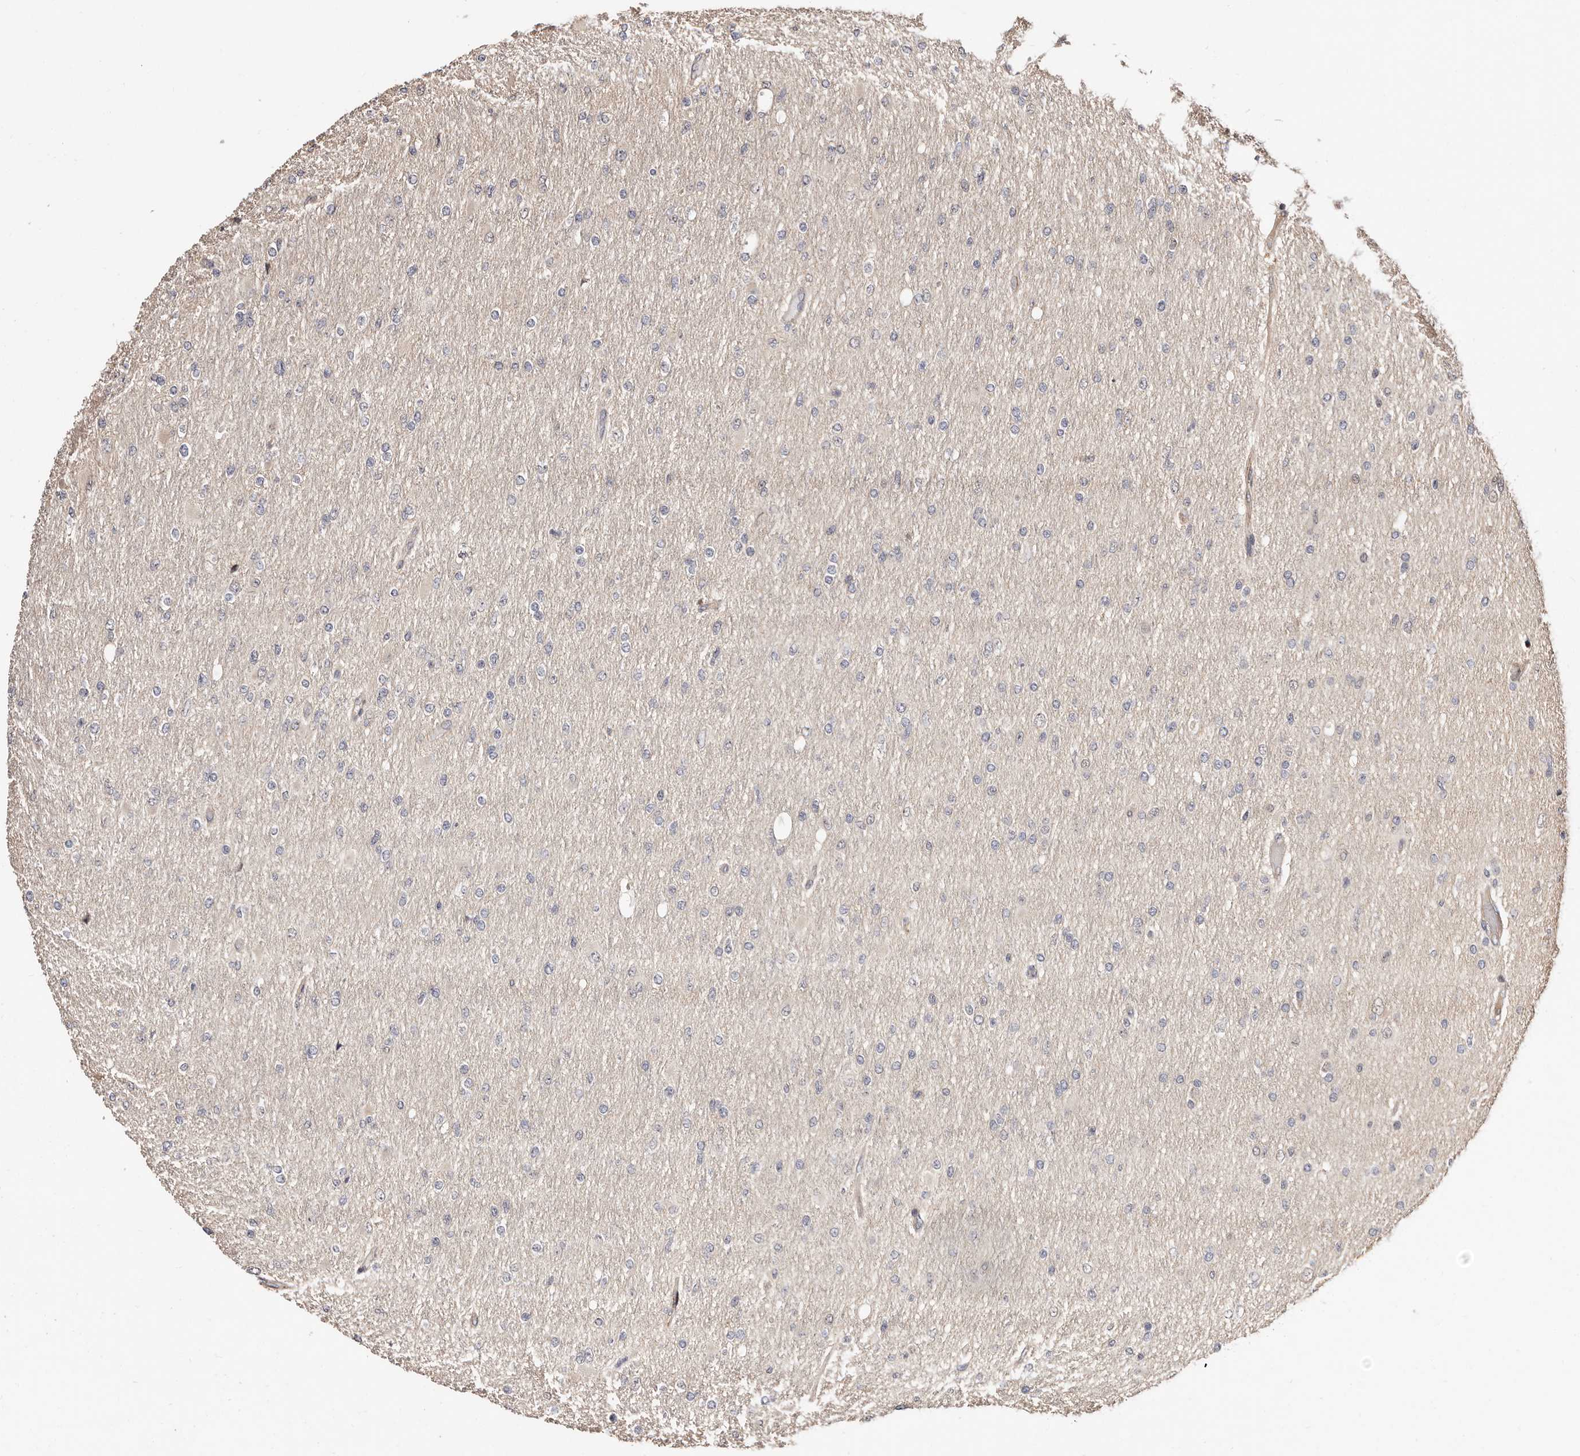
{"staining": {"intensity": "negative", "quantity": "none", "location": "none"}, "tissue": "glioma", "cell_type": "Tumor cells", "image_type": "cancer", "snomed": [{"axis": "morphology", "description": "Glioma, malignant, High grade"}, {"axis": "topography", "description": "Cerebral cortex"}], "caption": "There is no significant expression in tumor cells of malignant glioma (high-grade). The staining is performed using DAB brown chromogen with nuclei counter-stained in using hematoxylin.", "gene": "TRIP13", "patient": {"sex": "female", "age": 36}}